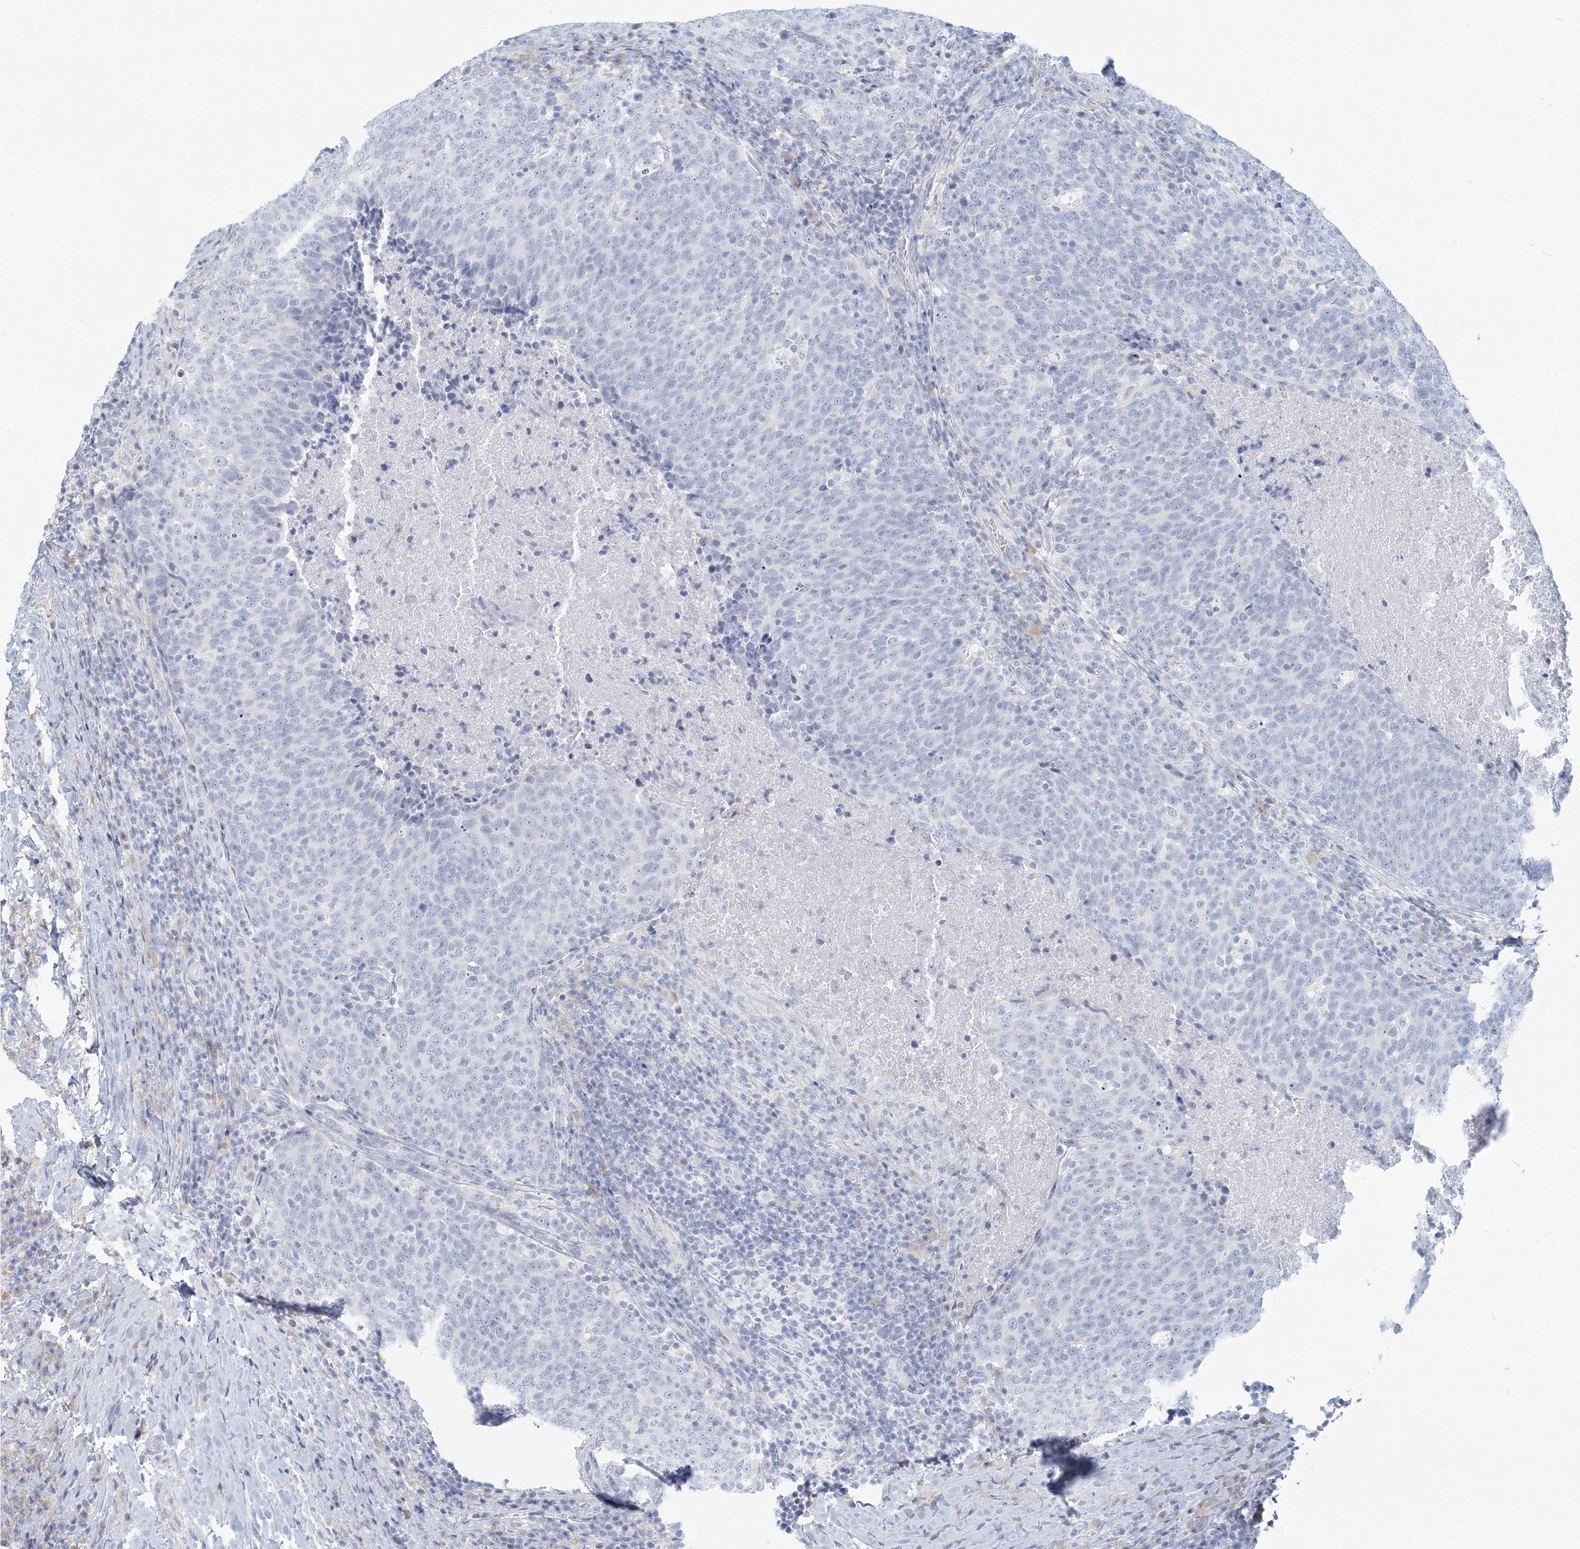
{"staining": {"intensity": "negative", "quantity": "none", "location": "none"}, "tissue": "head and neck cancer", "cell_type": "Tumor cells", "image_type": "cancer", "snomed": [{"axis": "morphology", "description": "Squamous cell carcinoma, NOS"}, {"axis": "morphology", "description": "Squamous cell carcinoma, metastatic, NOS"}, {"axis": "topography", "description": "Lymph node"}, {"axis": "topography", "description": "Head-Neck"}], "caption": "An image of head and neck cancer stained for a protein displays no brown staining in tumor cells. The staining was performed using DAB (3,3'-diaminobenzidine) to visualize the protein expression in brown, while the nuclei were stained in blue with hematoxylin (Magnification: 20x).", "gene": "CSN1S1", "patient": {"sex": "male", "age": 62}}